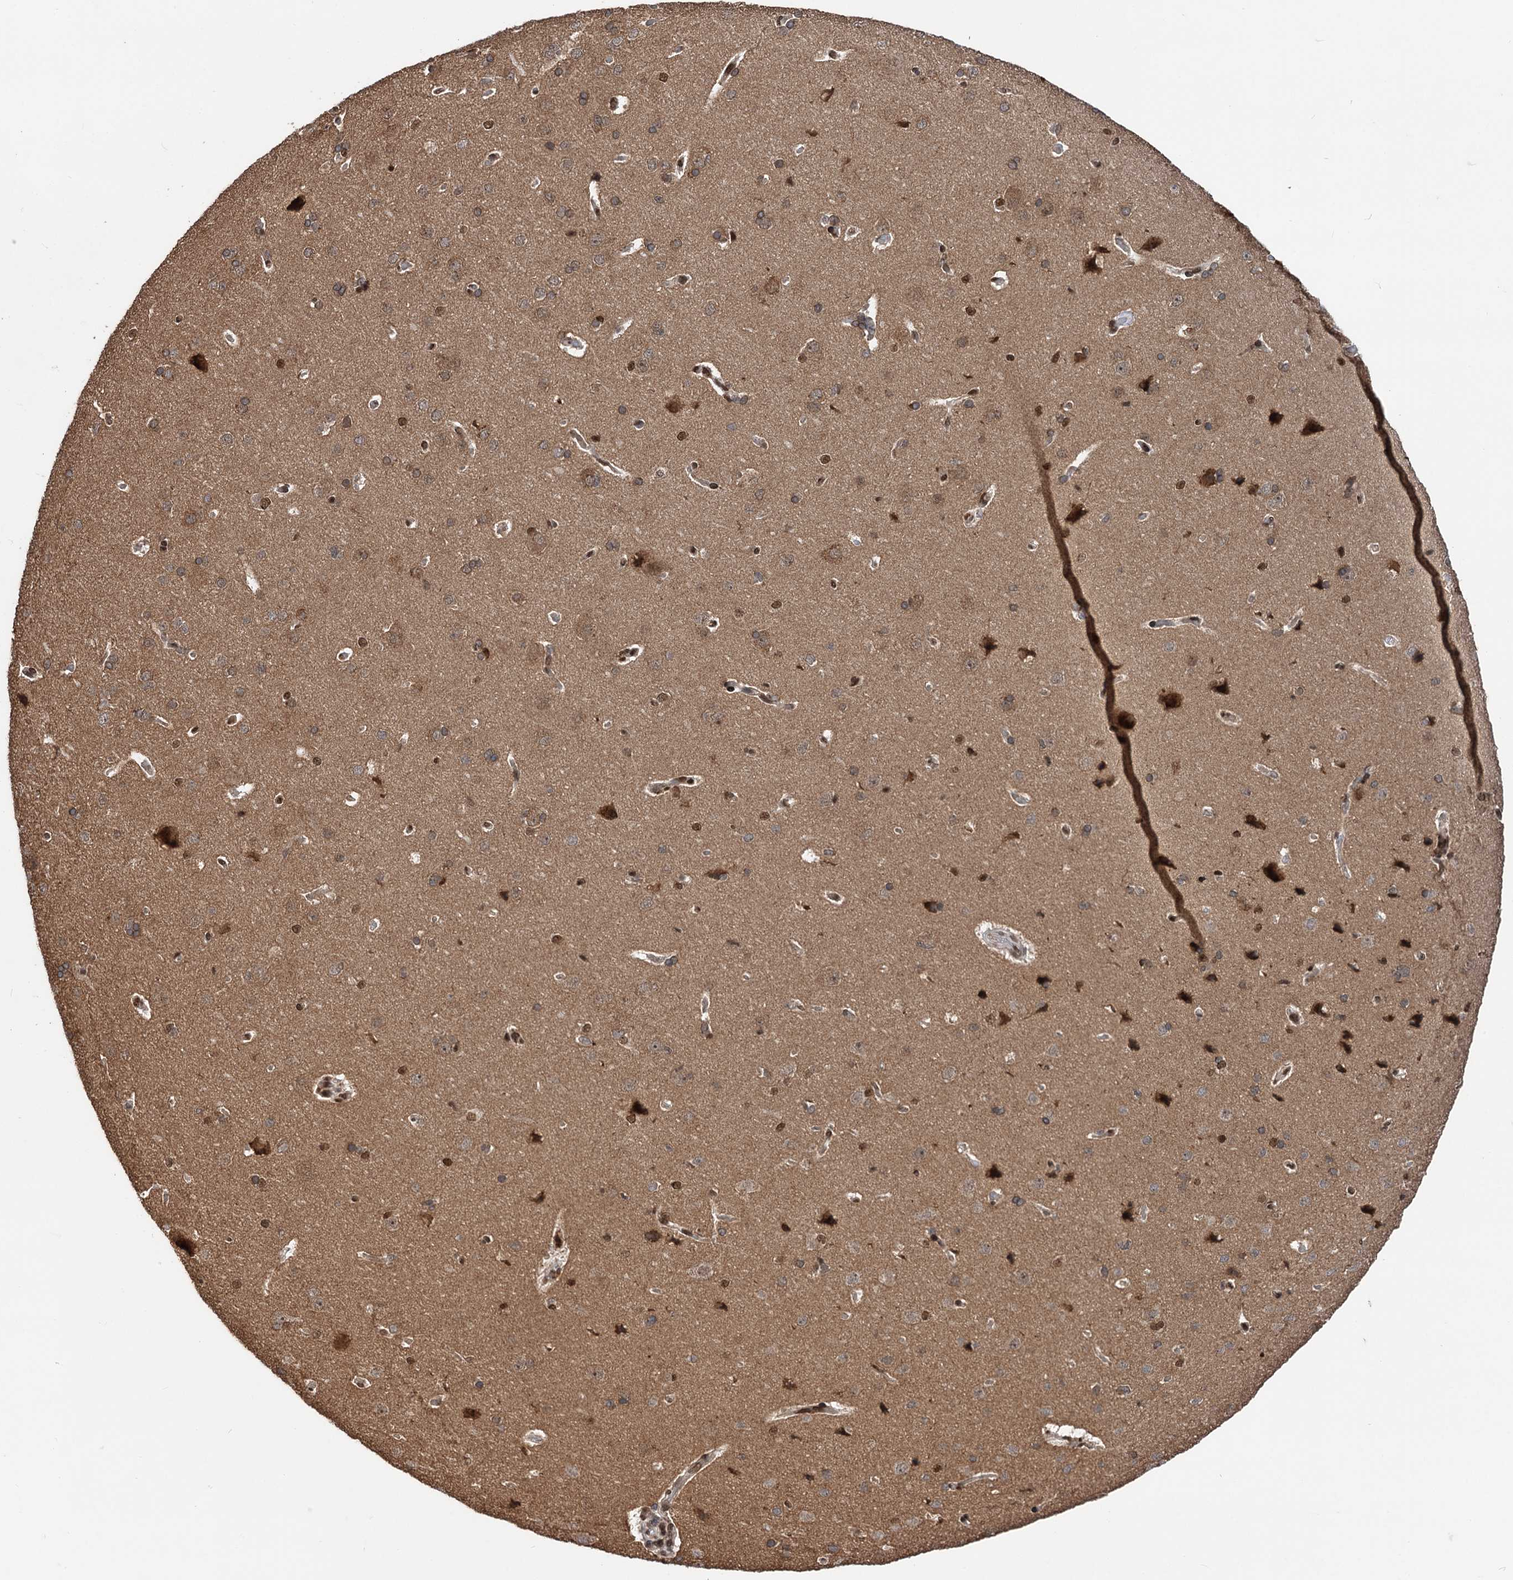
{"staining": {"intensity": "moderate", "quantity": ">75%", "location": "nuclear"}, "tissue": "cerebral cortex", "cell_type": "Endothelial cells", "image_type": "normal", "snomed": [{"axis": "morphology", "description": "Normal tissue, NOS"}, {"axis": "topography", "description": "Cerebral cortex"}], "caption": "Protein analysis of benign cerebral cortex exhibits moderate nuclear staining in about >75% of endothelial cells. The protein of interest is stained brown, and the nuclei are stained in blue (DAB IHC with brightfield microscopy, high magnification).", "gene": "MESD", "patient": {"sex": "male", "age": 62}}